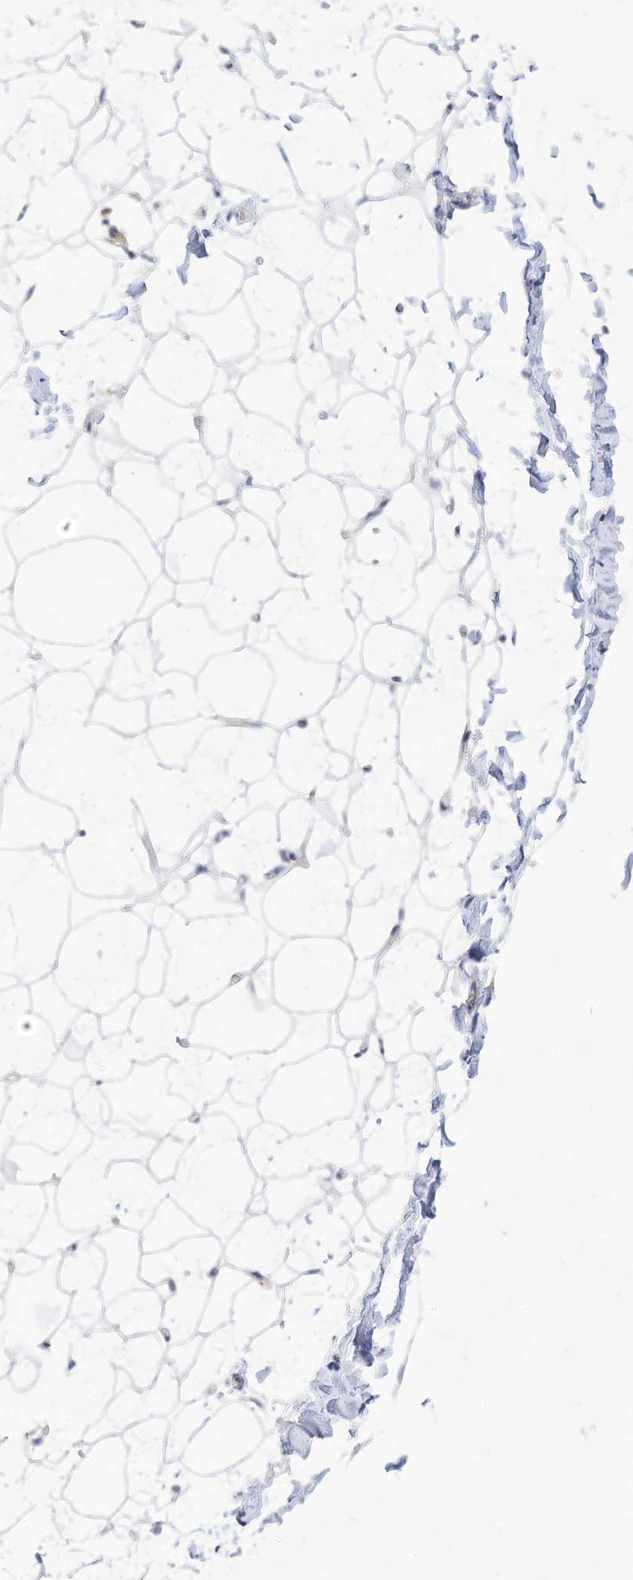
{"staining": {"intensity": "negative", "quantity": "none", "location": "none"}, "tissue": "adipose tissue", "cell_type": "Adipocytes", "image_type": "normal", "snomed": [{"axis": "morphology", "description": "Normal tissue, NOS"}, {"axis": "topography", "description": "Breast"}], "caption": "Immunohistochemistry (IHC) of benign adipose tissue displays no expression in adipocytes. (DAB (3,3'-diaminobenzidine) IHC with hematoxylin counter stain).", "gene": "RHOH", "patient": {"sex": "female", "age": 23}}